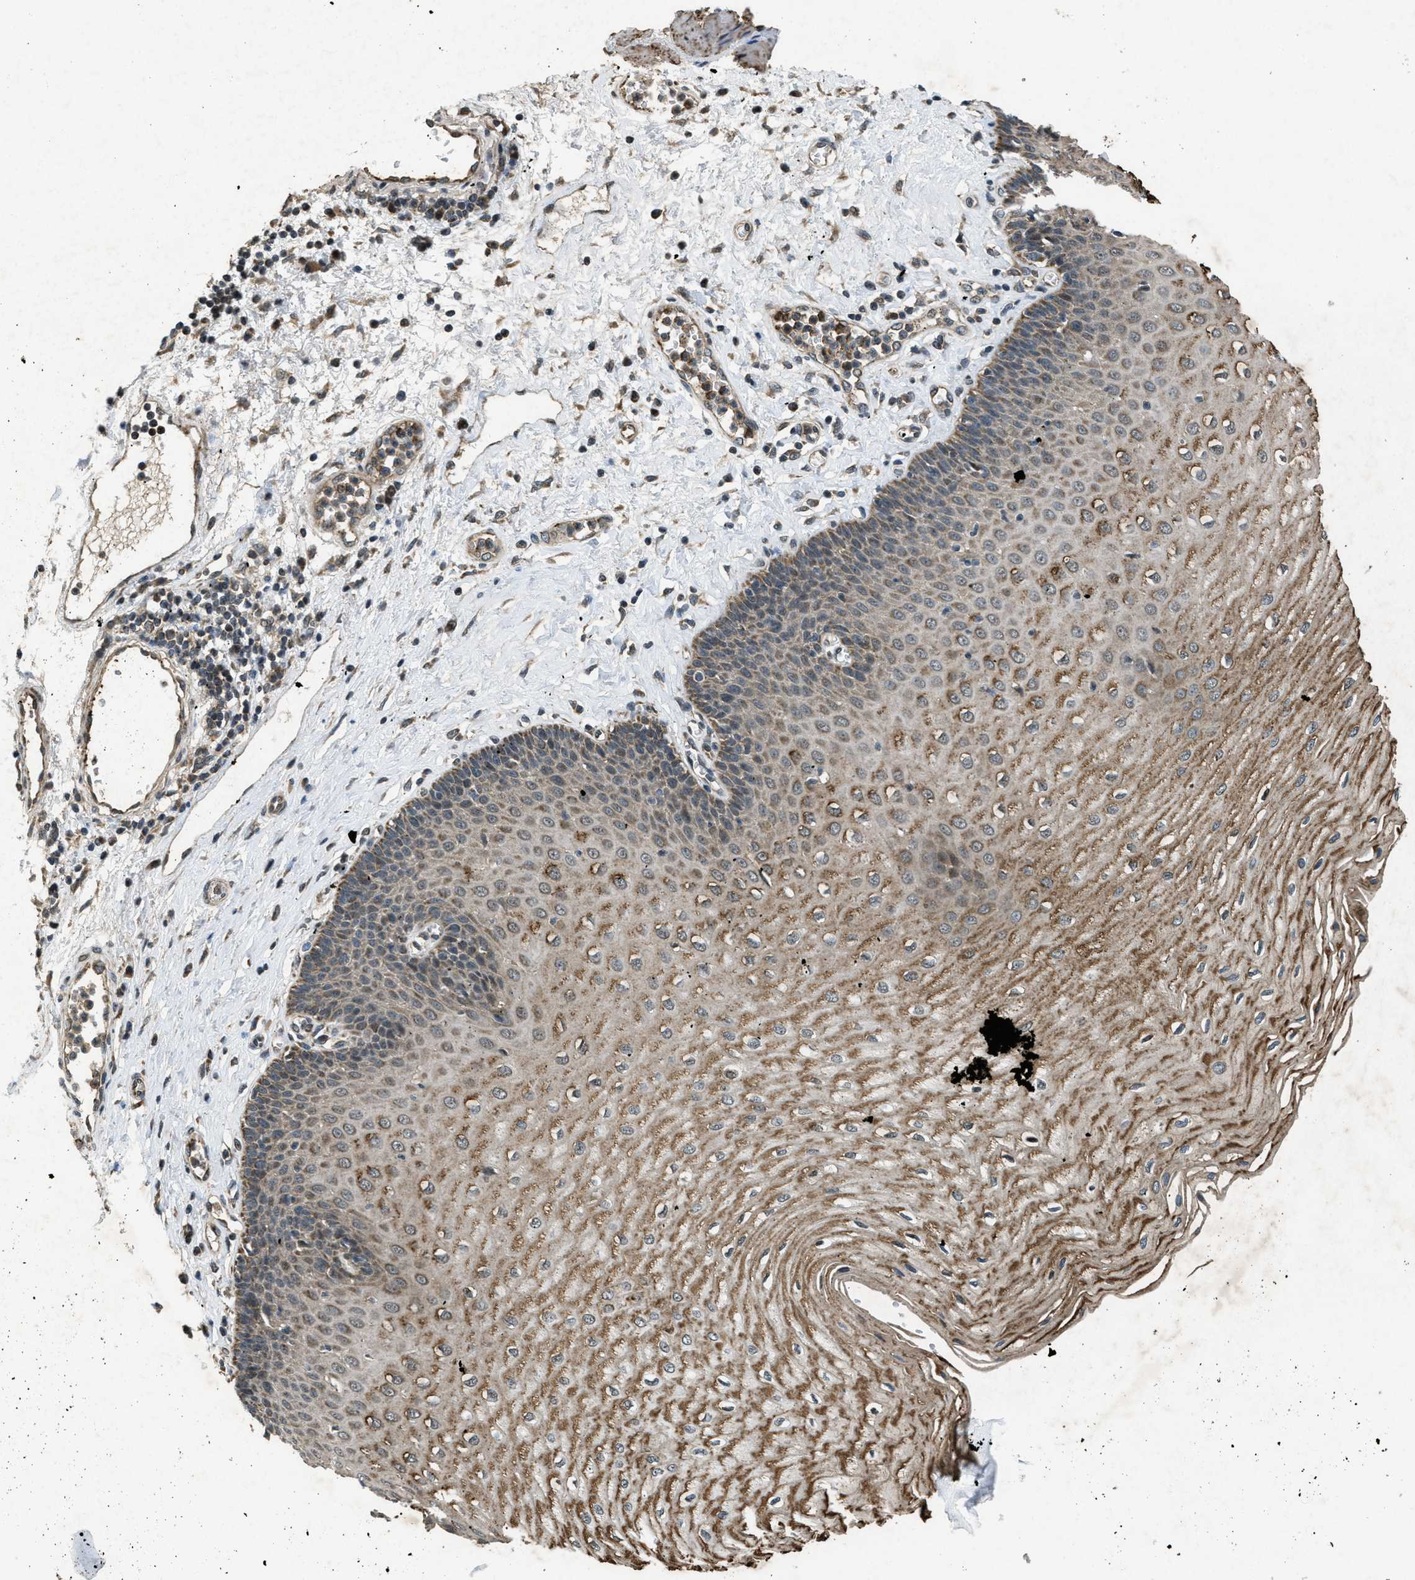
{"staining": {"intensity": "moderate", "quantity": ">75%", "location": "cytoplasmic/membranous,nuclear"}, "tissue": "esophagus", "cell_type": "Squamous epithelial cells", "image_type": "normal", "snomed": [{"axis": "morphology", "description": "Normal tissue, NOS"}, {"axis": "morphology", "description": "Squamous cell carcinoma, NOS"}, {"axis": "topography", "description": "Esophagus"}], "caption": "Normal esophagus shows moderate cytoplasmic/membranous,nuclear positivity in approximately >75% of squamous epithelial cells, visualized by immunohistochemistry.", "gene": "PPP1R15A", "patient": {"sex": "male", "age": 65}}